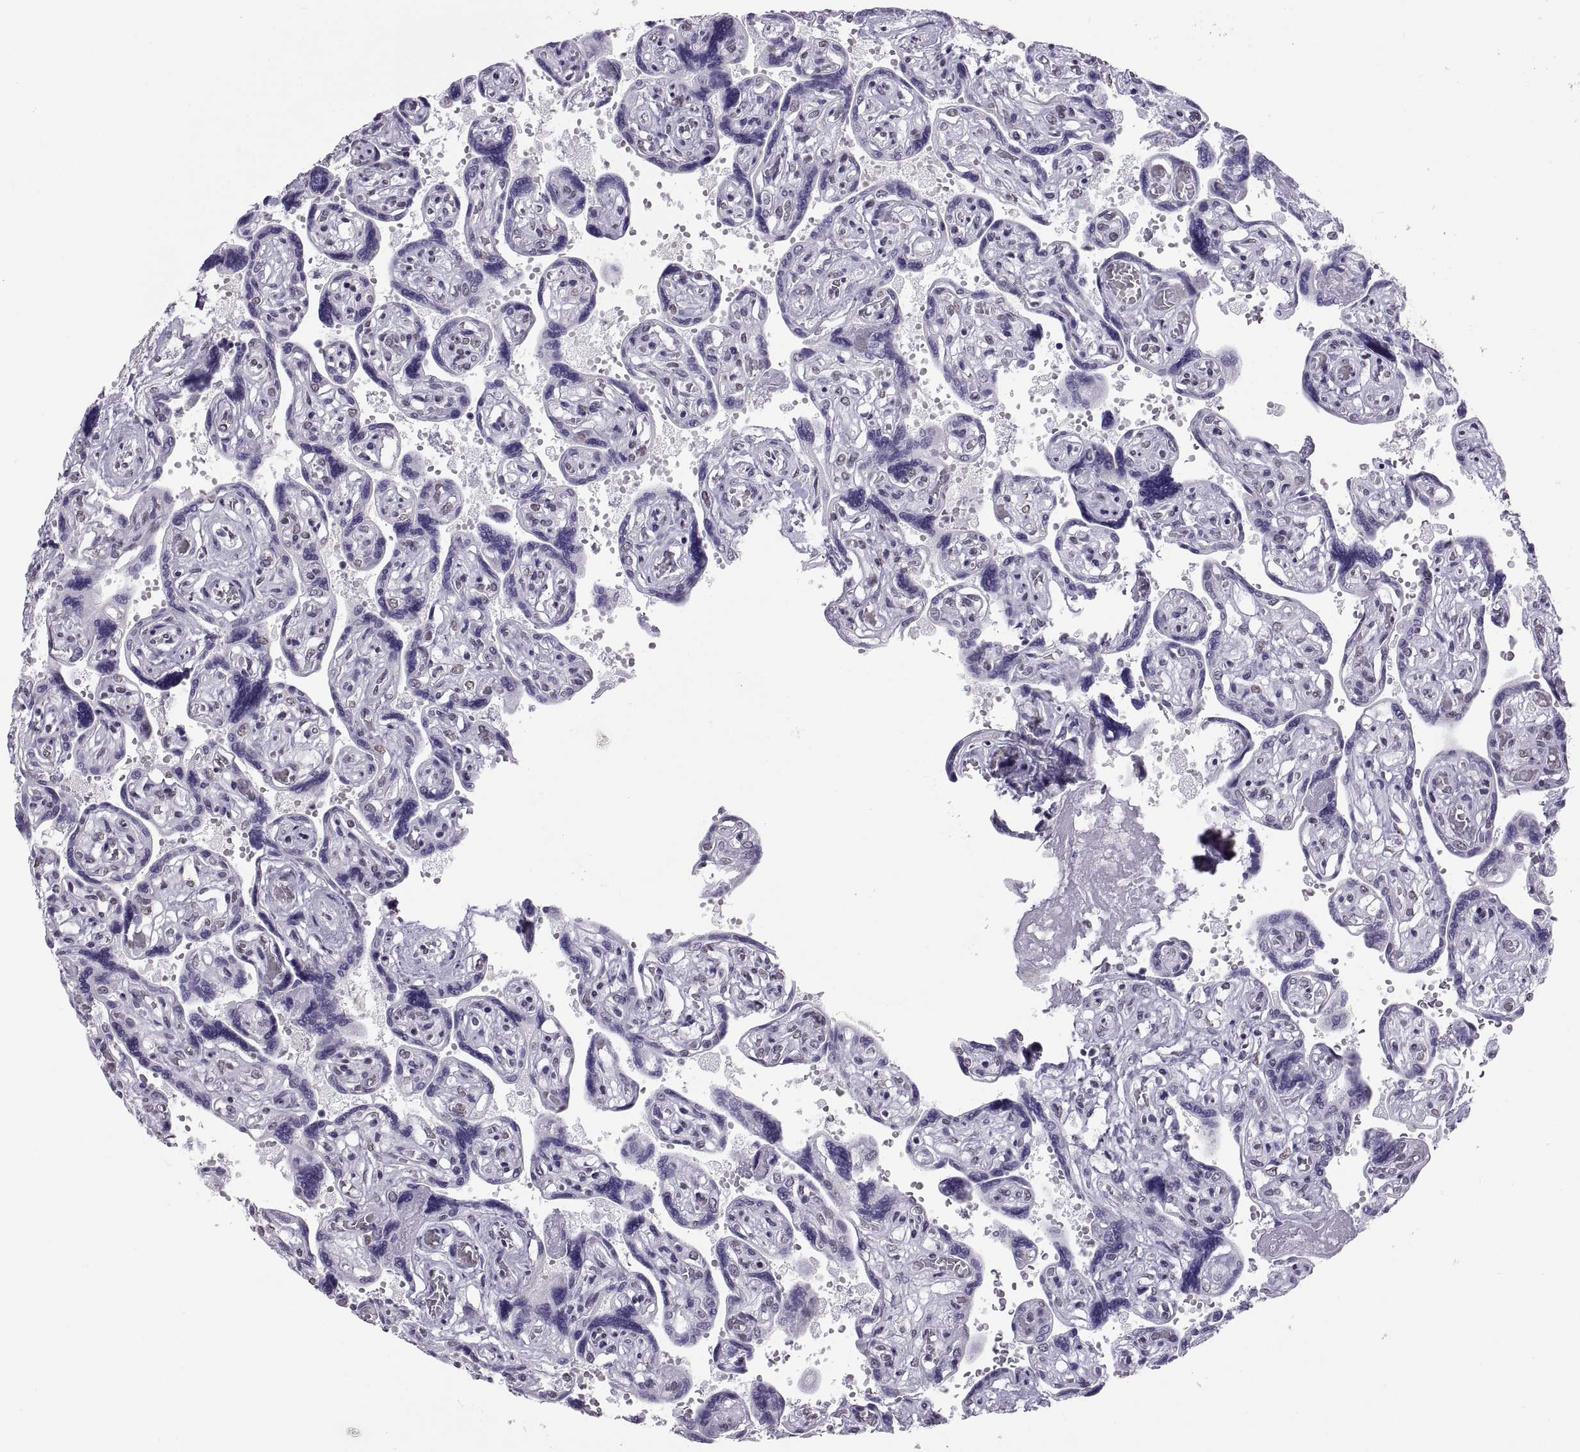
{"staining": {"intensity": "negative", "quantity": "none", "location": "none"}, "tissue": "placenta", "cell_type": "Decidual cells", "image_type": "normal", "snomed": [{"axis": "morphology", "description": "Normal tissue, NOS"}, {"axis": "topography", "description": "Placenta"}], "caption": "Immunohistochemistry of unremarkable human placenta demonstrates no staining in decidual cells.", "gene": "CARTPT", "patient": {"sex": "female", "age": 32}}